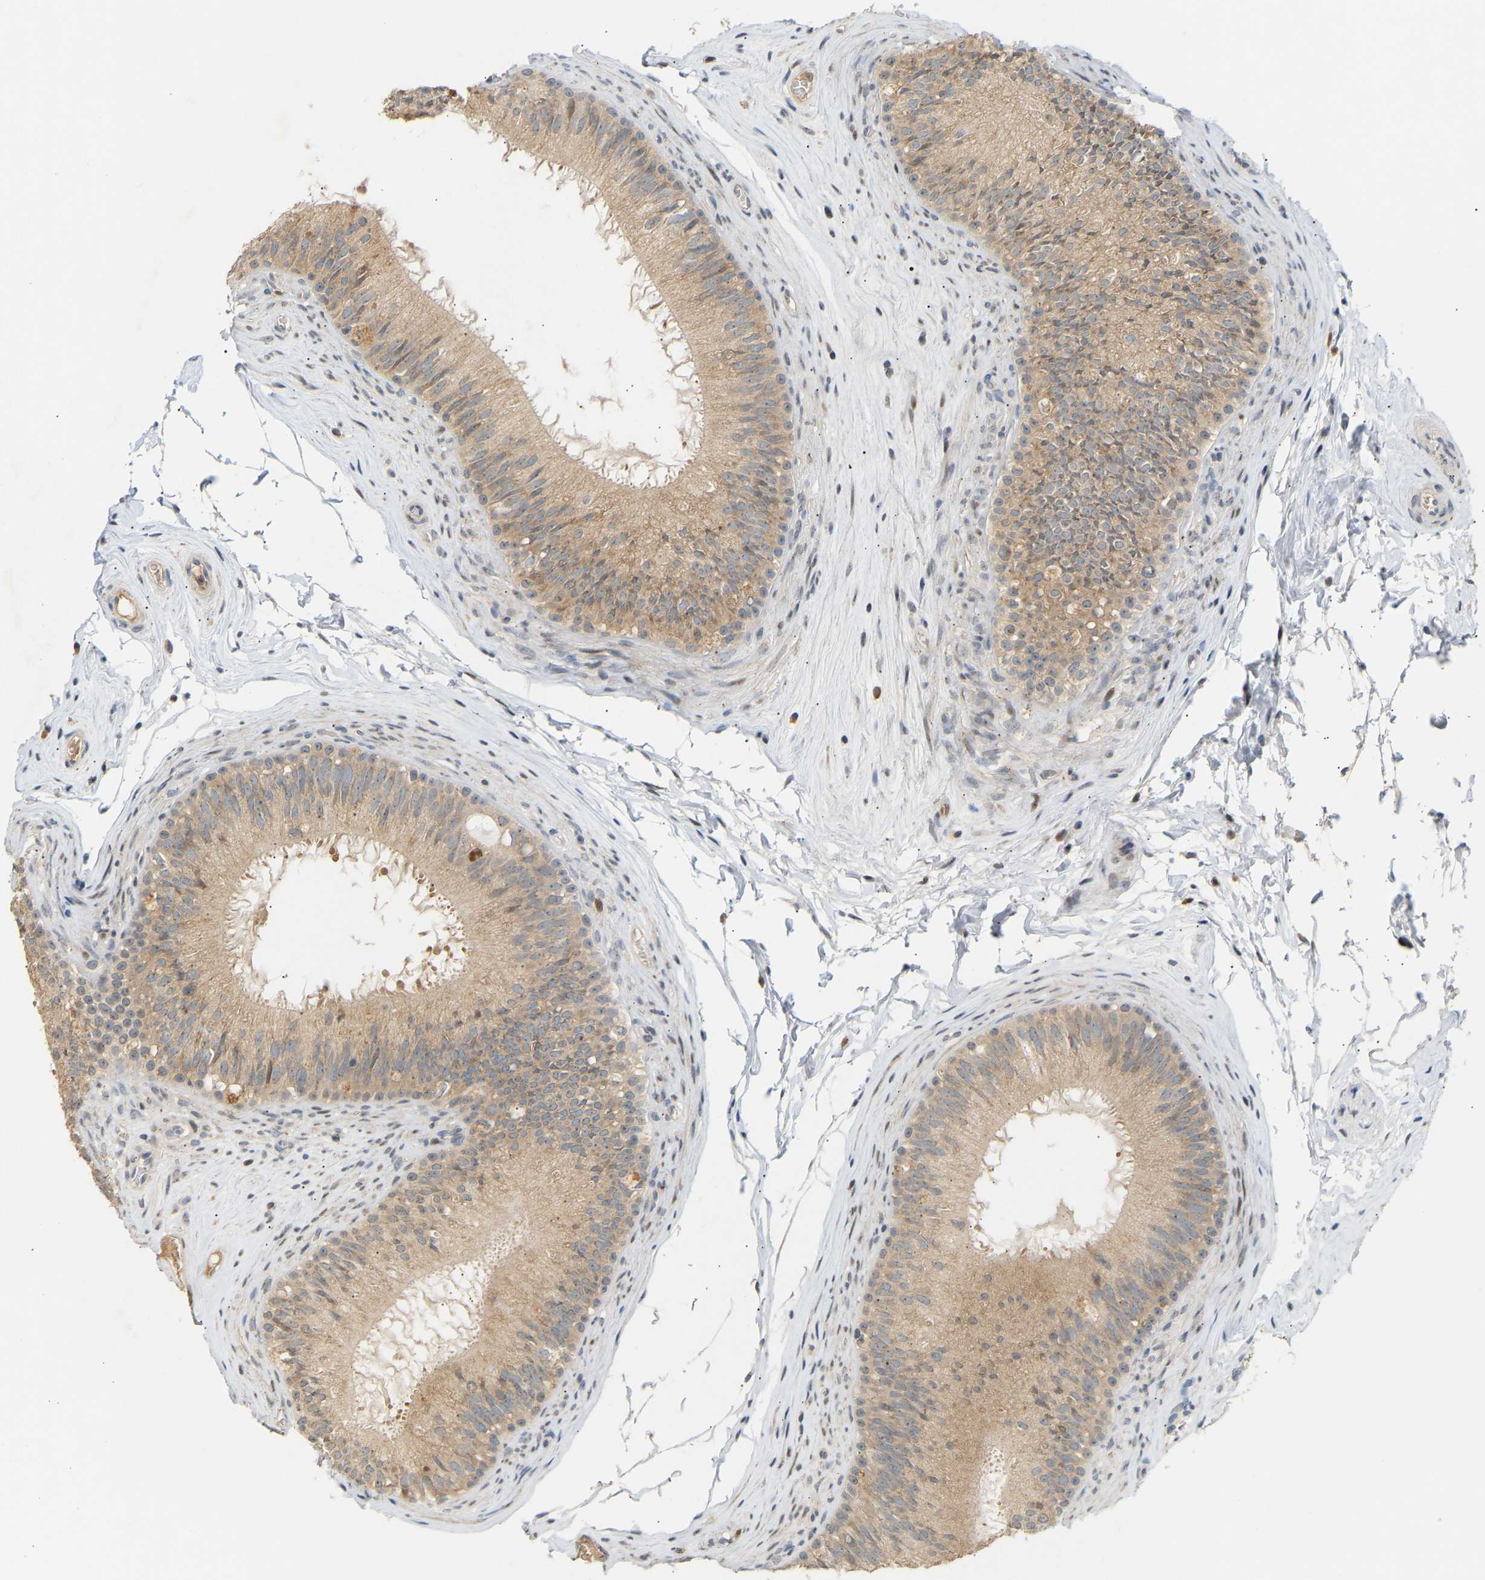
{"staining": {"intensity": "weak", "quantity": ">75%", "location": "cytoplasmic/membranous"}, "tissue": "epididymis", "cell_type": "Glandular cells", "image_type": "normal", "snomed": [{"axis": "morphology", "description": "Normal tissue, NOS"}, {"axis": "topography", "description": "Testis"}, {"axis": "topography", "description": "Epididymis"}], "caption": "This is an image of immunohistochemistry (IHC) staining of benign epididymis, which shows weak positivity in the cytoplasmic/membranous of glandular cells.", "gene": "PTPN4", "patient": {"sex": "male", "age": 36}}